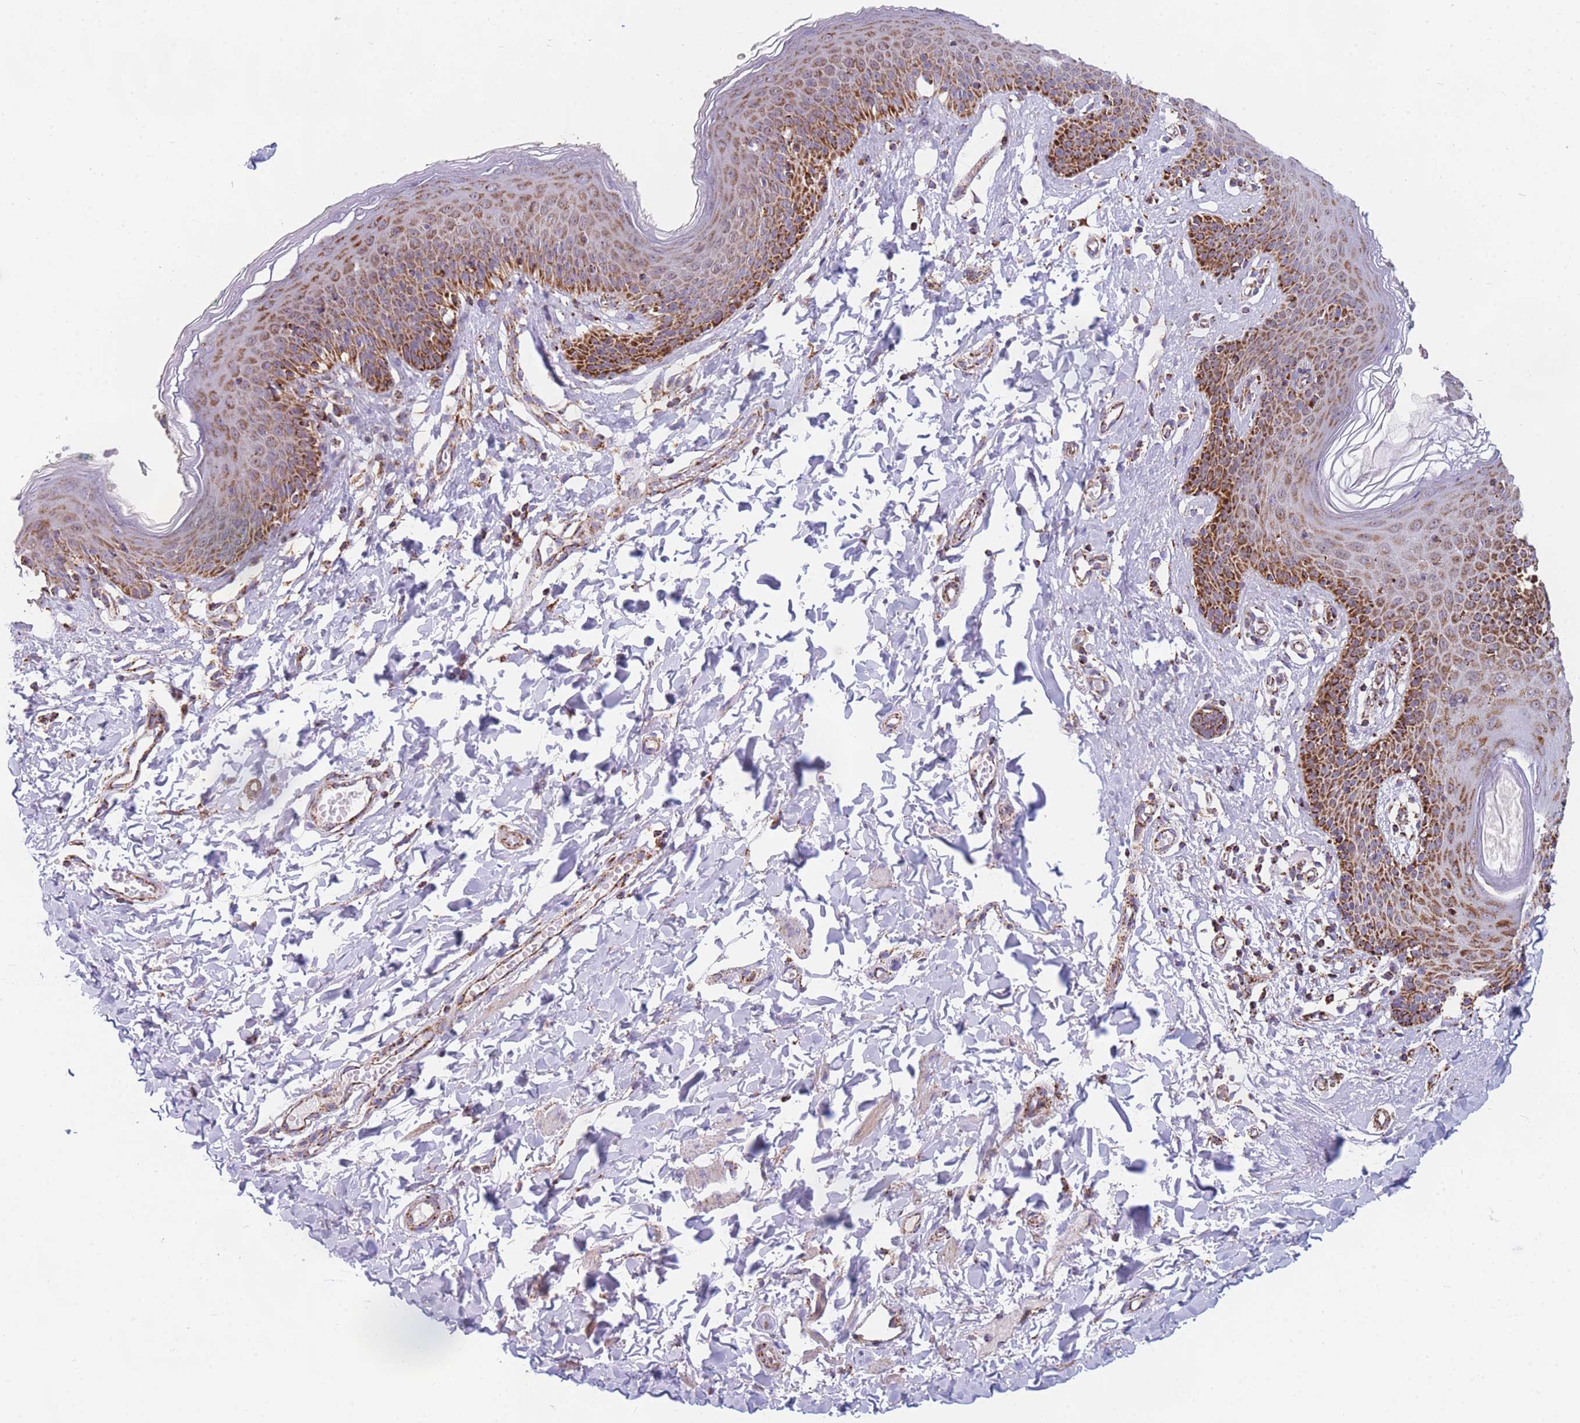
{"staining": {"intensity": "strong", "quantity": "25%-75%", "location": "cytoplasmic/membranous"}, "tissue": "skin", "cell_type": "Epidermal cells", "image_type": "normal", "snomed": [{"axis": "morphology", "description": "Normal tissue, NOS"}, {"axis": "topography", "description": "Vulva"}], "caption": "An immunohistochemistry micrograph of unremarkable tissue is shown. Protein staining in brown labels strong cytoplasmic/membranous positivity in skin within epidermal cells.", "gene": "DDX49", "patient": {"sex": "female", "age": 66}}